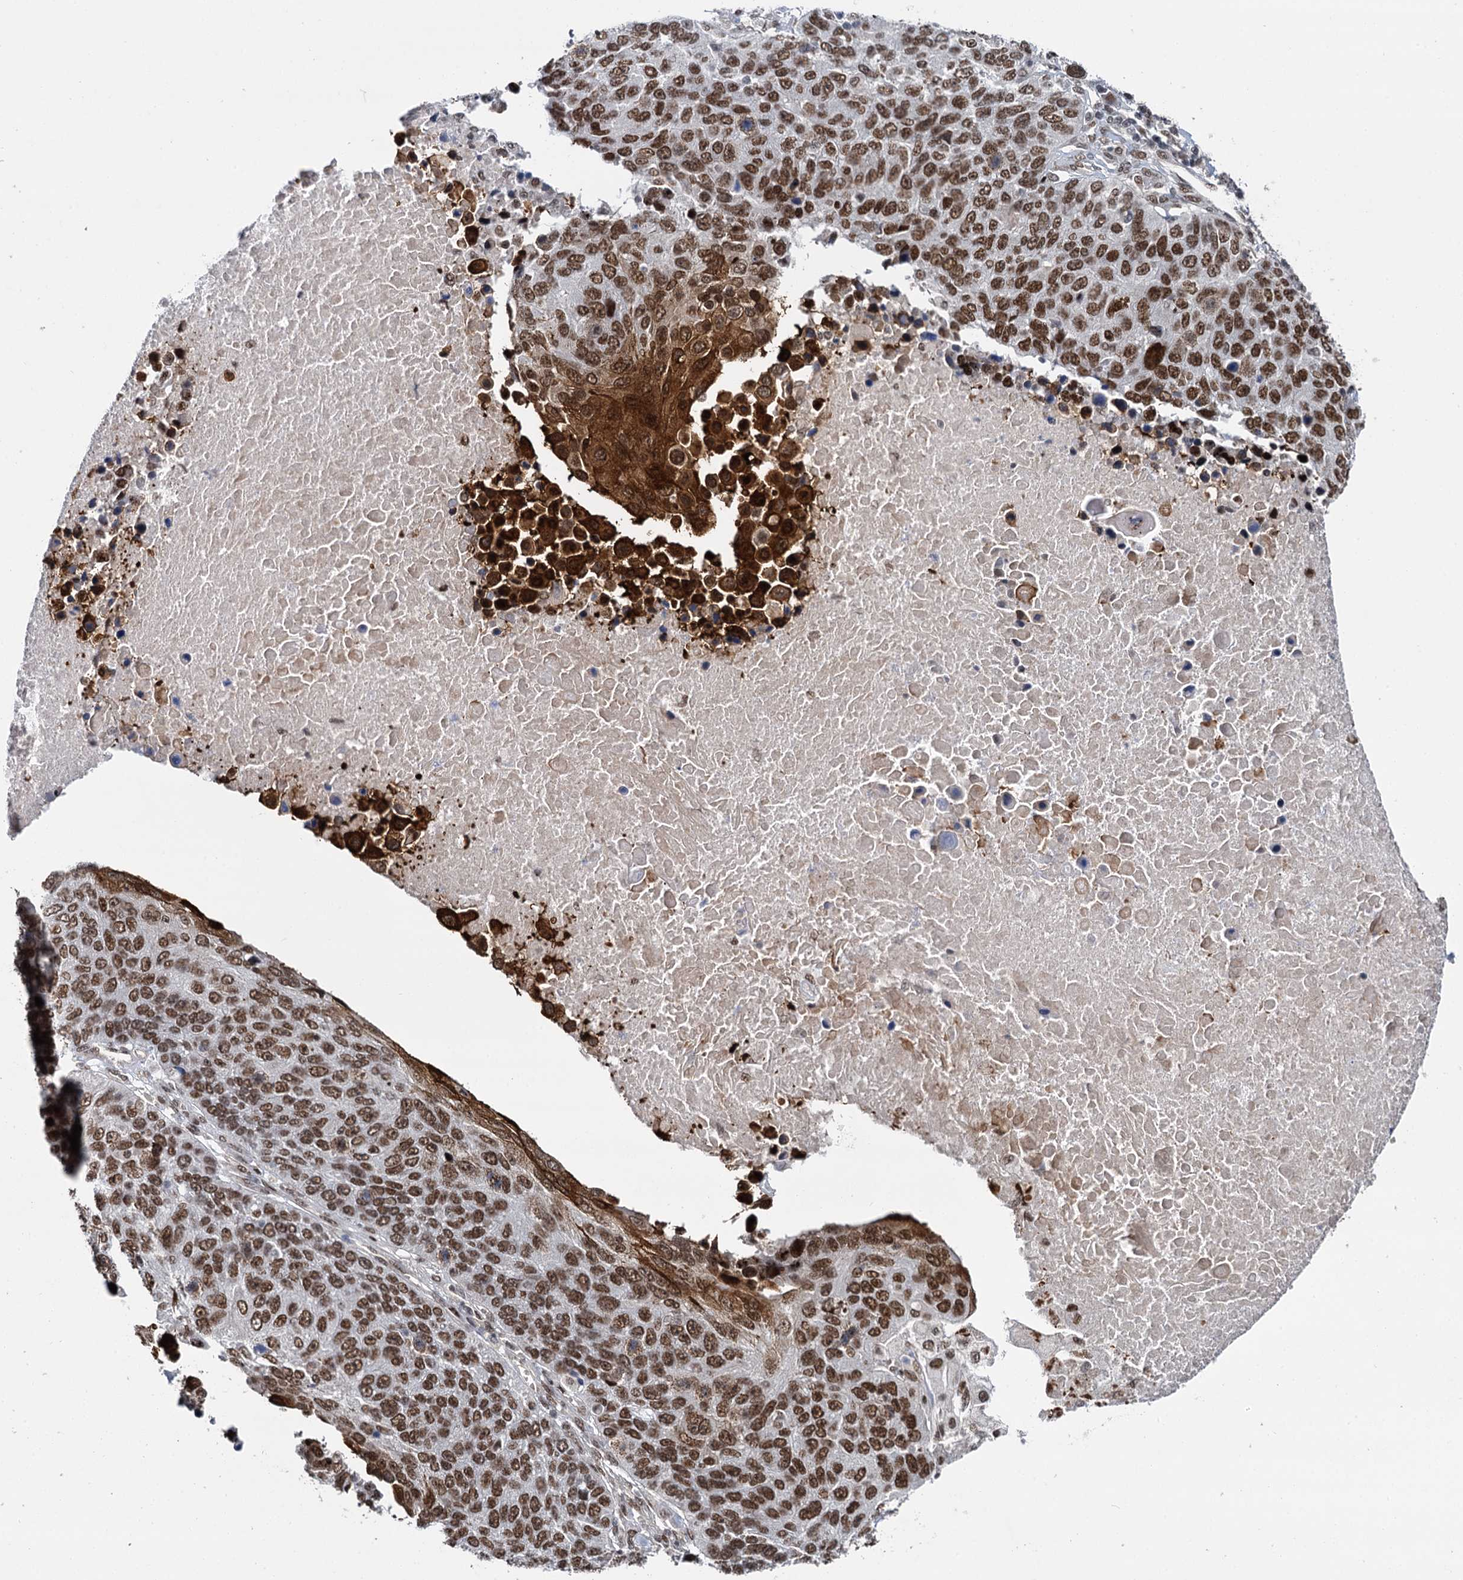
{"staining": {"intensity": "moderate", "quantity": ">75%", "location": "nuclear"}, "tissue": "lung cancer", "cell_type": "Tumor cells", "image_type": "cancer", "snomed": [{"axis": "morphology", "description": "Normal tissue, NOS"}, {"axis": "morphology", "description": "Squamous cell carcinoma, NOS"}, {"axis": "topography", "description": "Lymph node"}, {"axis": "topography", "description": "Lung"}], "caption": "This is an image of immunohistochemistry staining of lung cancer, which shows moderate staining in the nuclear of tumor cells.", "gene": "RUFY2", "patient": {"sex": "male", "age": 66}}